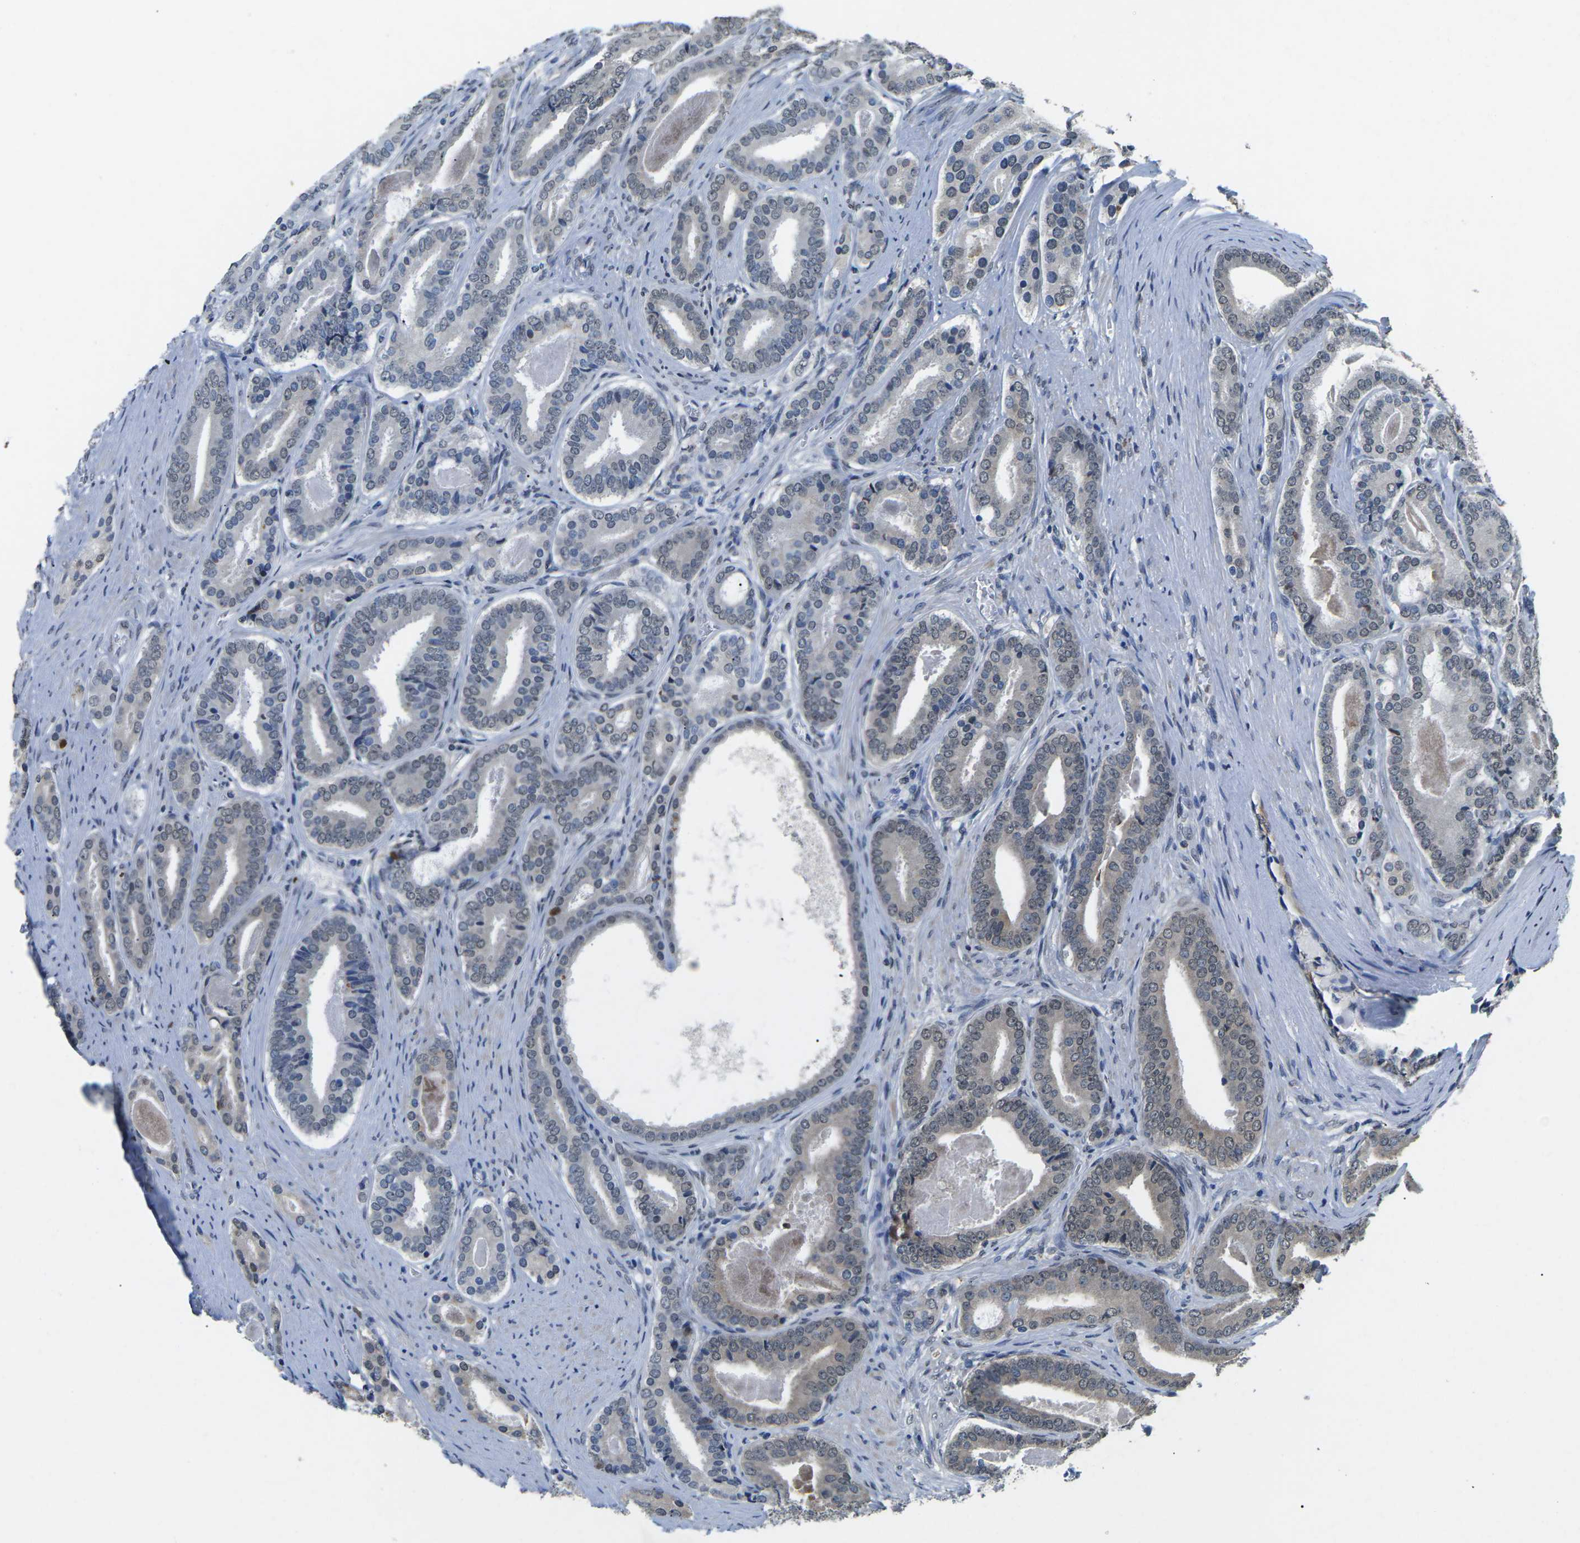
{"staining": {"intensity": "negative", "quantity": "none", "location": "none"}, "tissue": "prostate cancer", "cell_type": "Tumor cells", "image_type": "cancer", "snomed": [{"axis": "morphology", "description": "Adenocarcinoma, High grade"}, {"axis": "topography", "description": "Prostate"}], "caption": "This is an immunohistochemistry (IHC) histopathology image of human prostate high-grade adenocarcinoma. There is no positivity in tumor cells.", "gene": "SCNN1B", "patient": {"sex": "male", "age": 60}}